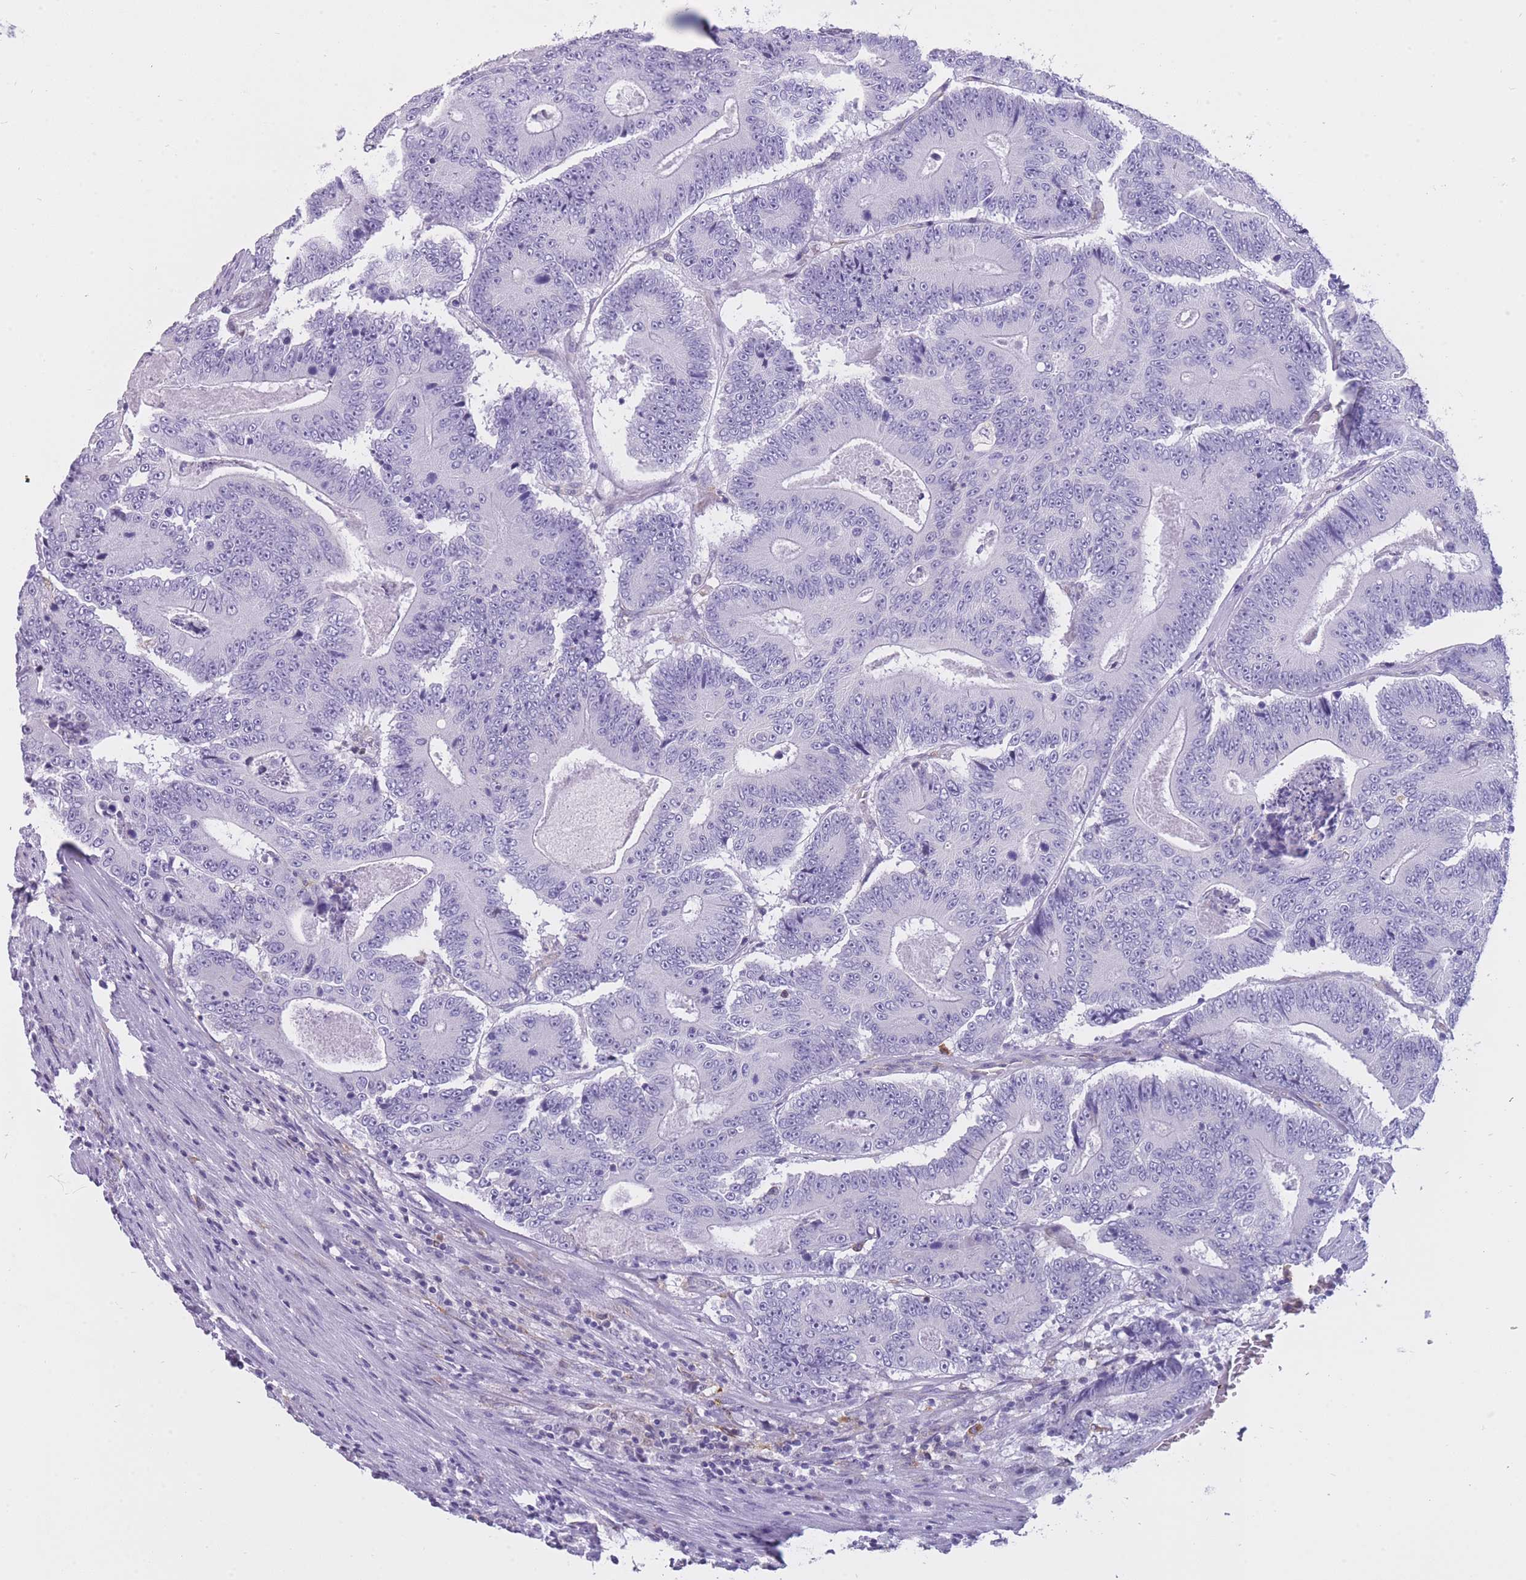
{"staining": {"intensity": "negative", "quantity": "none", "location": "none"}, "tissue": "colorectal cancer", "cell_type": "Tumor cells", "image_type": "cancer", "snomed": [{"axis": "morphology", "description": "Adenocarcinoma, NOS"}, {"axis": "topography", "description": "Colon"}], "caption": "Immunohistochemical staining of human colorectal adenocarcinoma exhibits no significant positivity in tumor cells.", "gene": "ZNF662", "patient": {"sex": "male", "age": 83}}